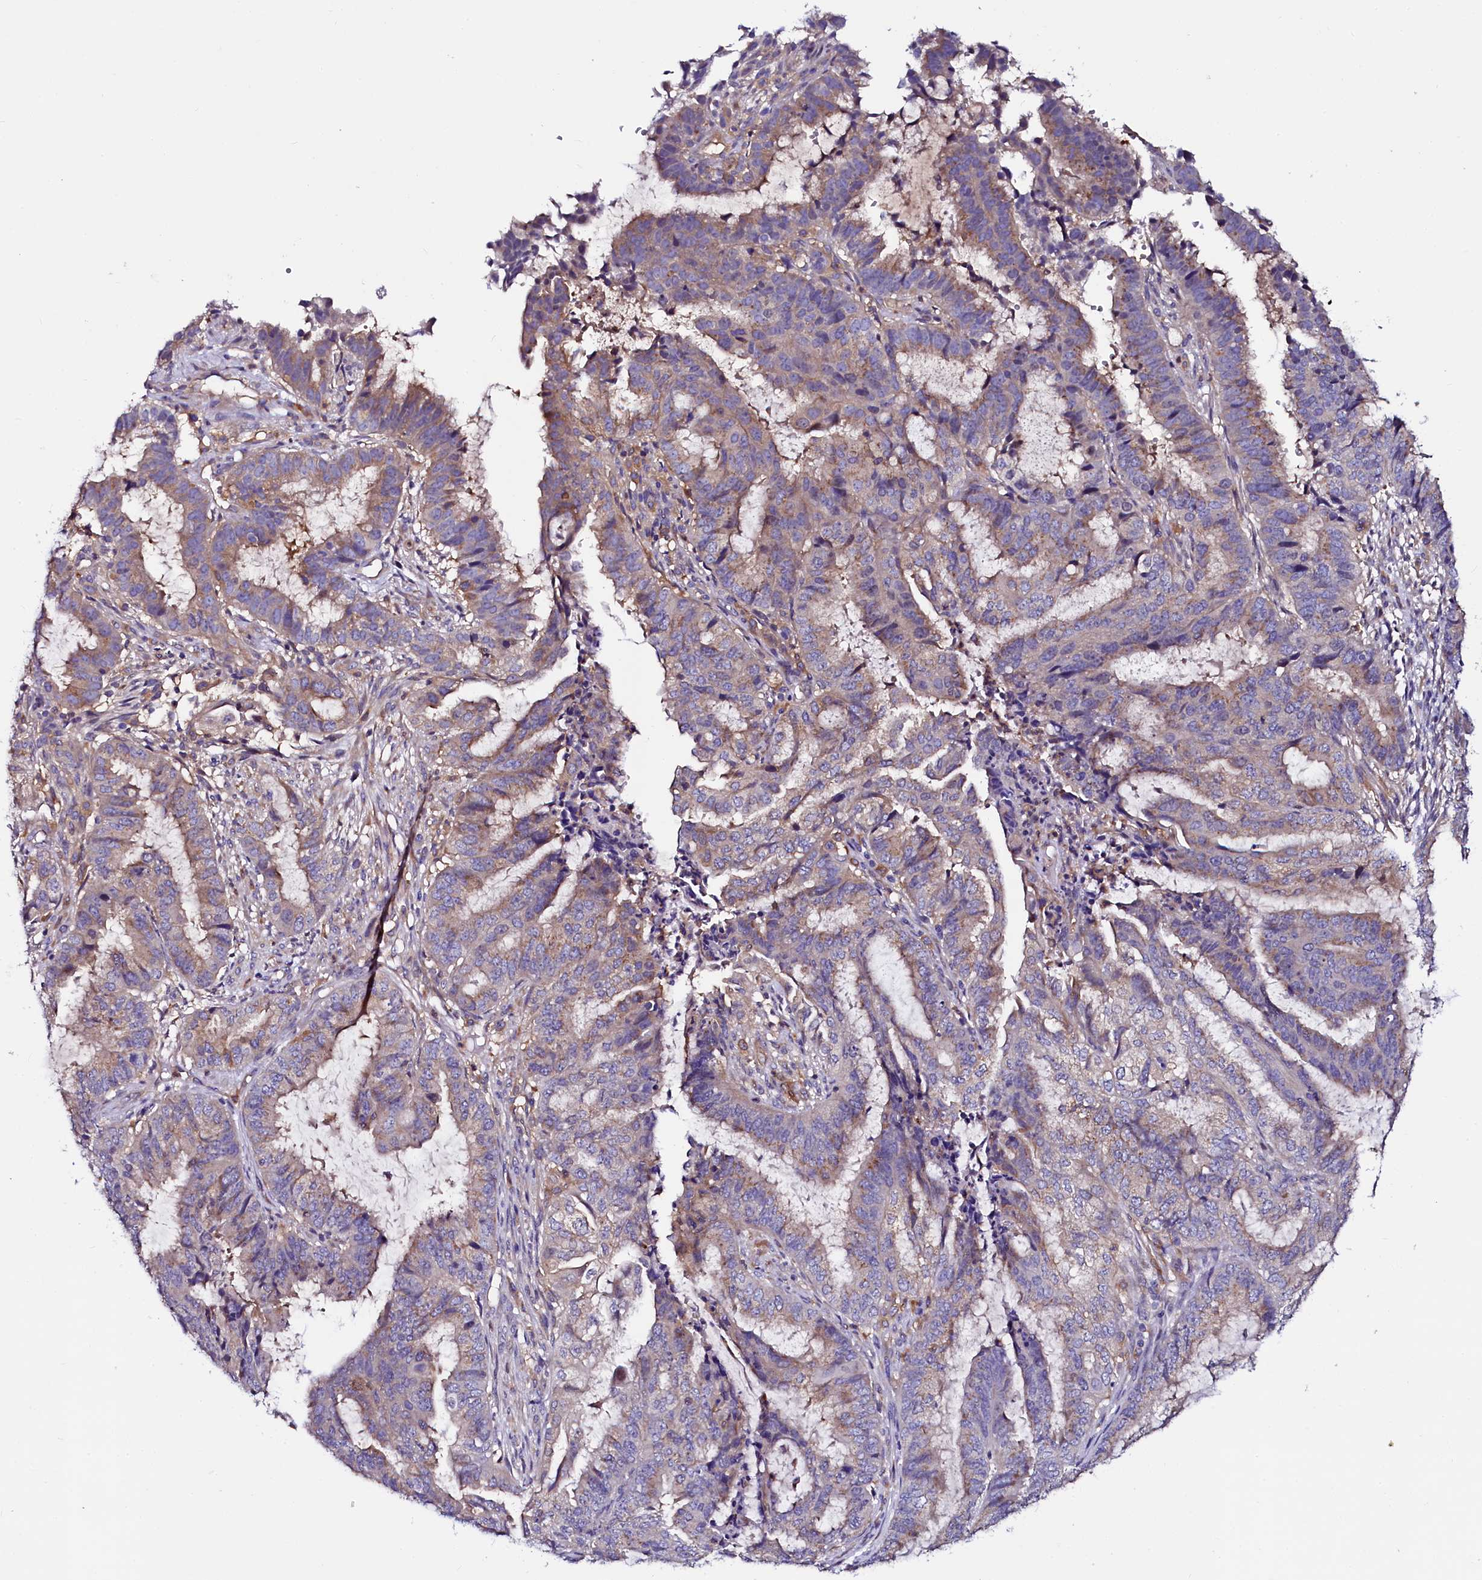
{"staining": {"intensity": "weak", "quantity": "25%-75%", "location": "cytoplasmic/membranous"}, "tissue": "endometrial cancer", "cell_type": "Tumor cells", "image_type": "cancer", "snomed": [{"axis": "morphology", "description": "Adenocarcinoma, NOS"}, {"axis": "topography", "description": "Endometrium"}], "caption": "Human adenocarcinoma (endometrial) stained with a protein marker displays weak staining in tumor cells.", "gene": "OTOL1", "patient": {"sex": "female", "age": 51}}